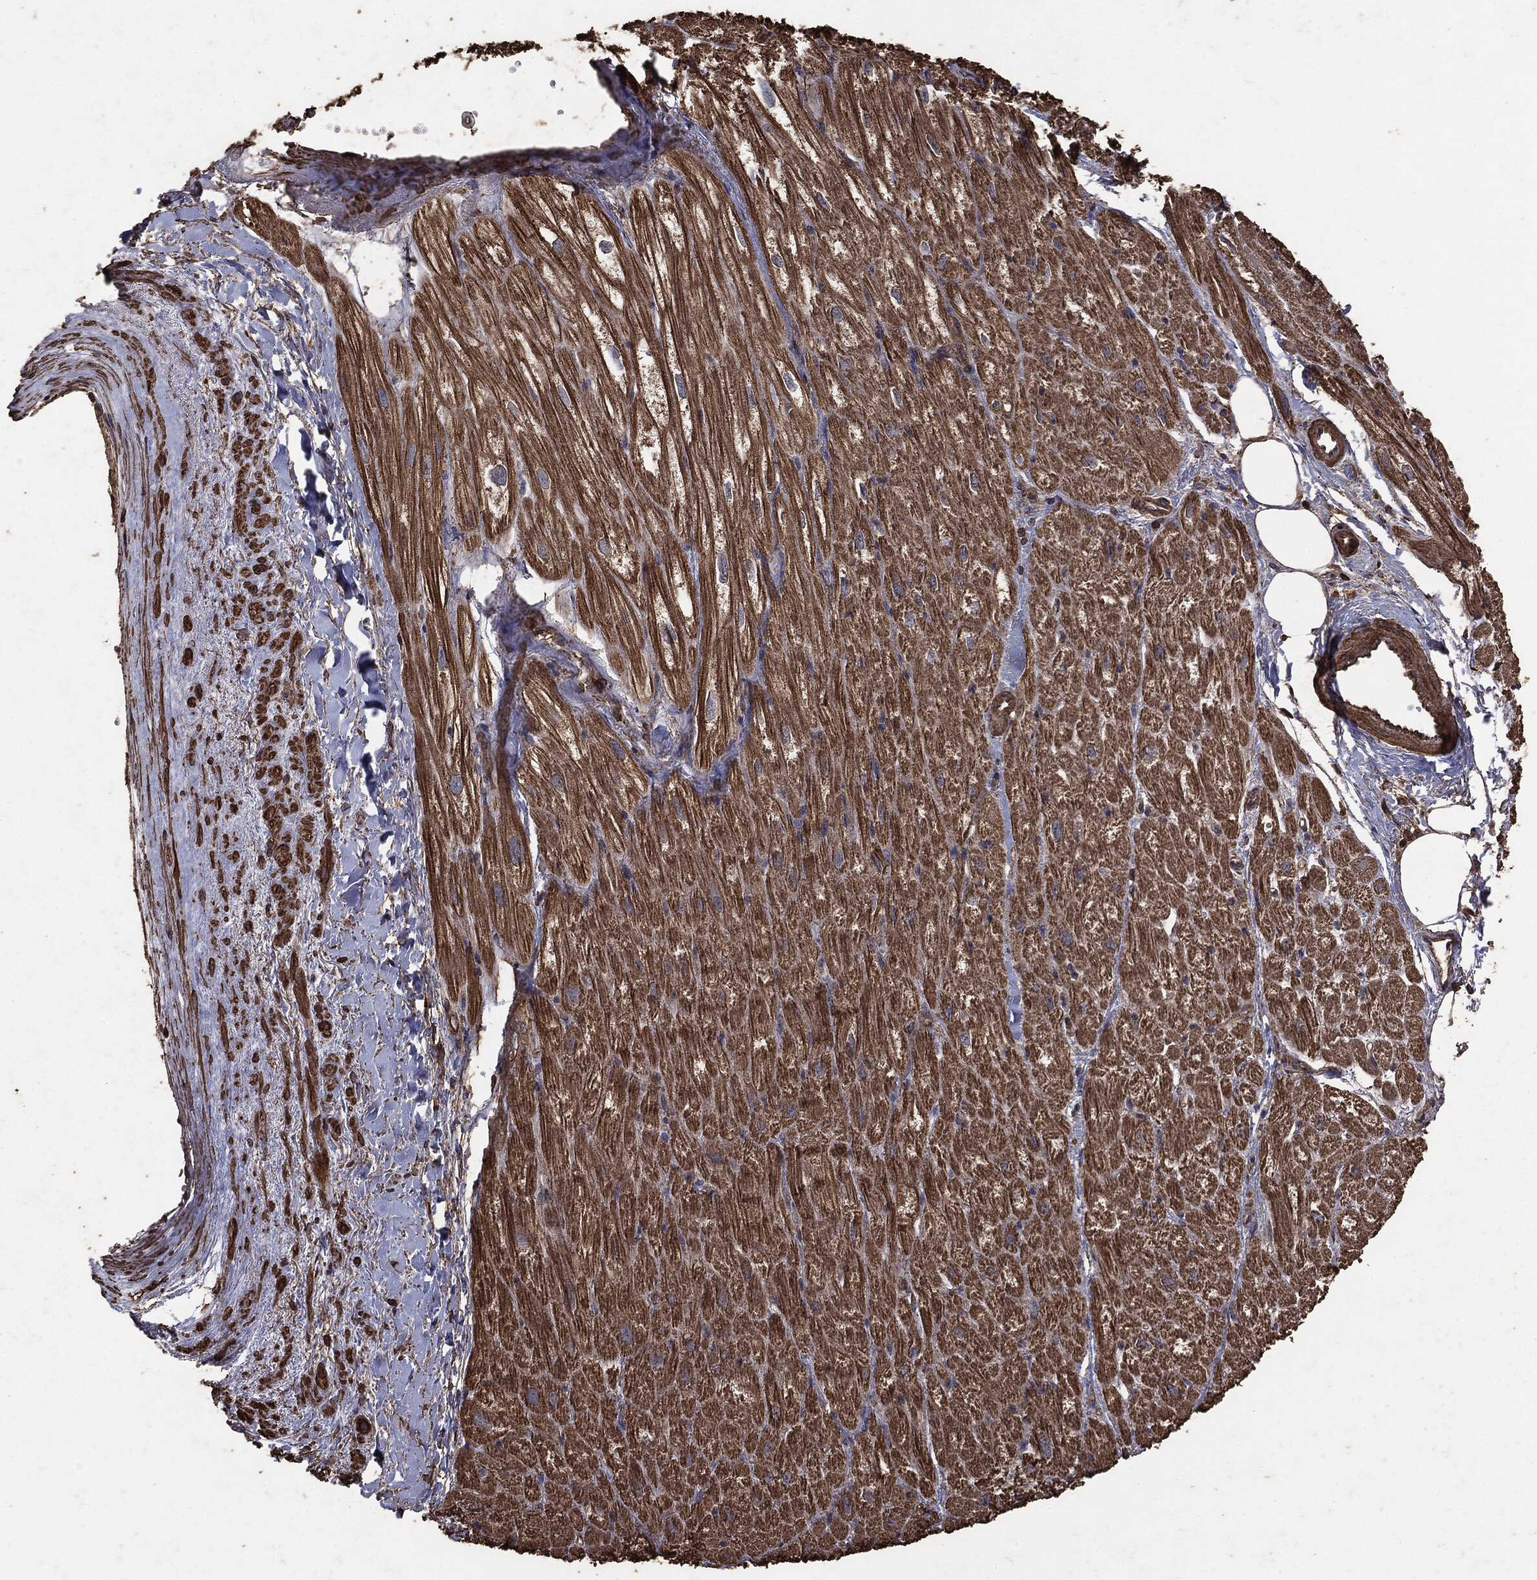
{"staining": {"intensity": "strong", "quantity": "25%-75%", "location": "cytoplasmic/membranous"}, "tissue": "heart muscle", "cell_type": "Cardiomyocytes", "image_type": "normal", "snomed": [{"axis": "morphology", "description": "Normal tissue, NOS"}, {"axis": "topography", "description": "Heart"}], "caption": "This micrograph exhibits IHC staining of unremarkable heart muscle, with high strong cytoplasmic/membranous staining in about 25%-75% of cardiomyocytes.", "gene": "MTOR", "patient": {"sex": "male", "age": 62}}